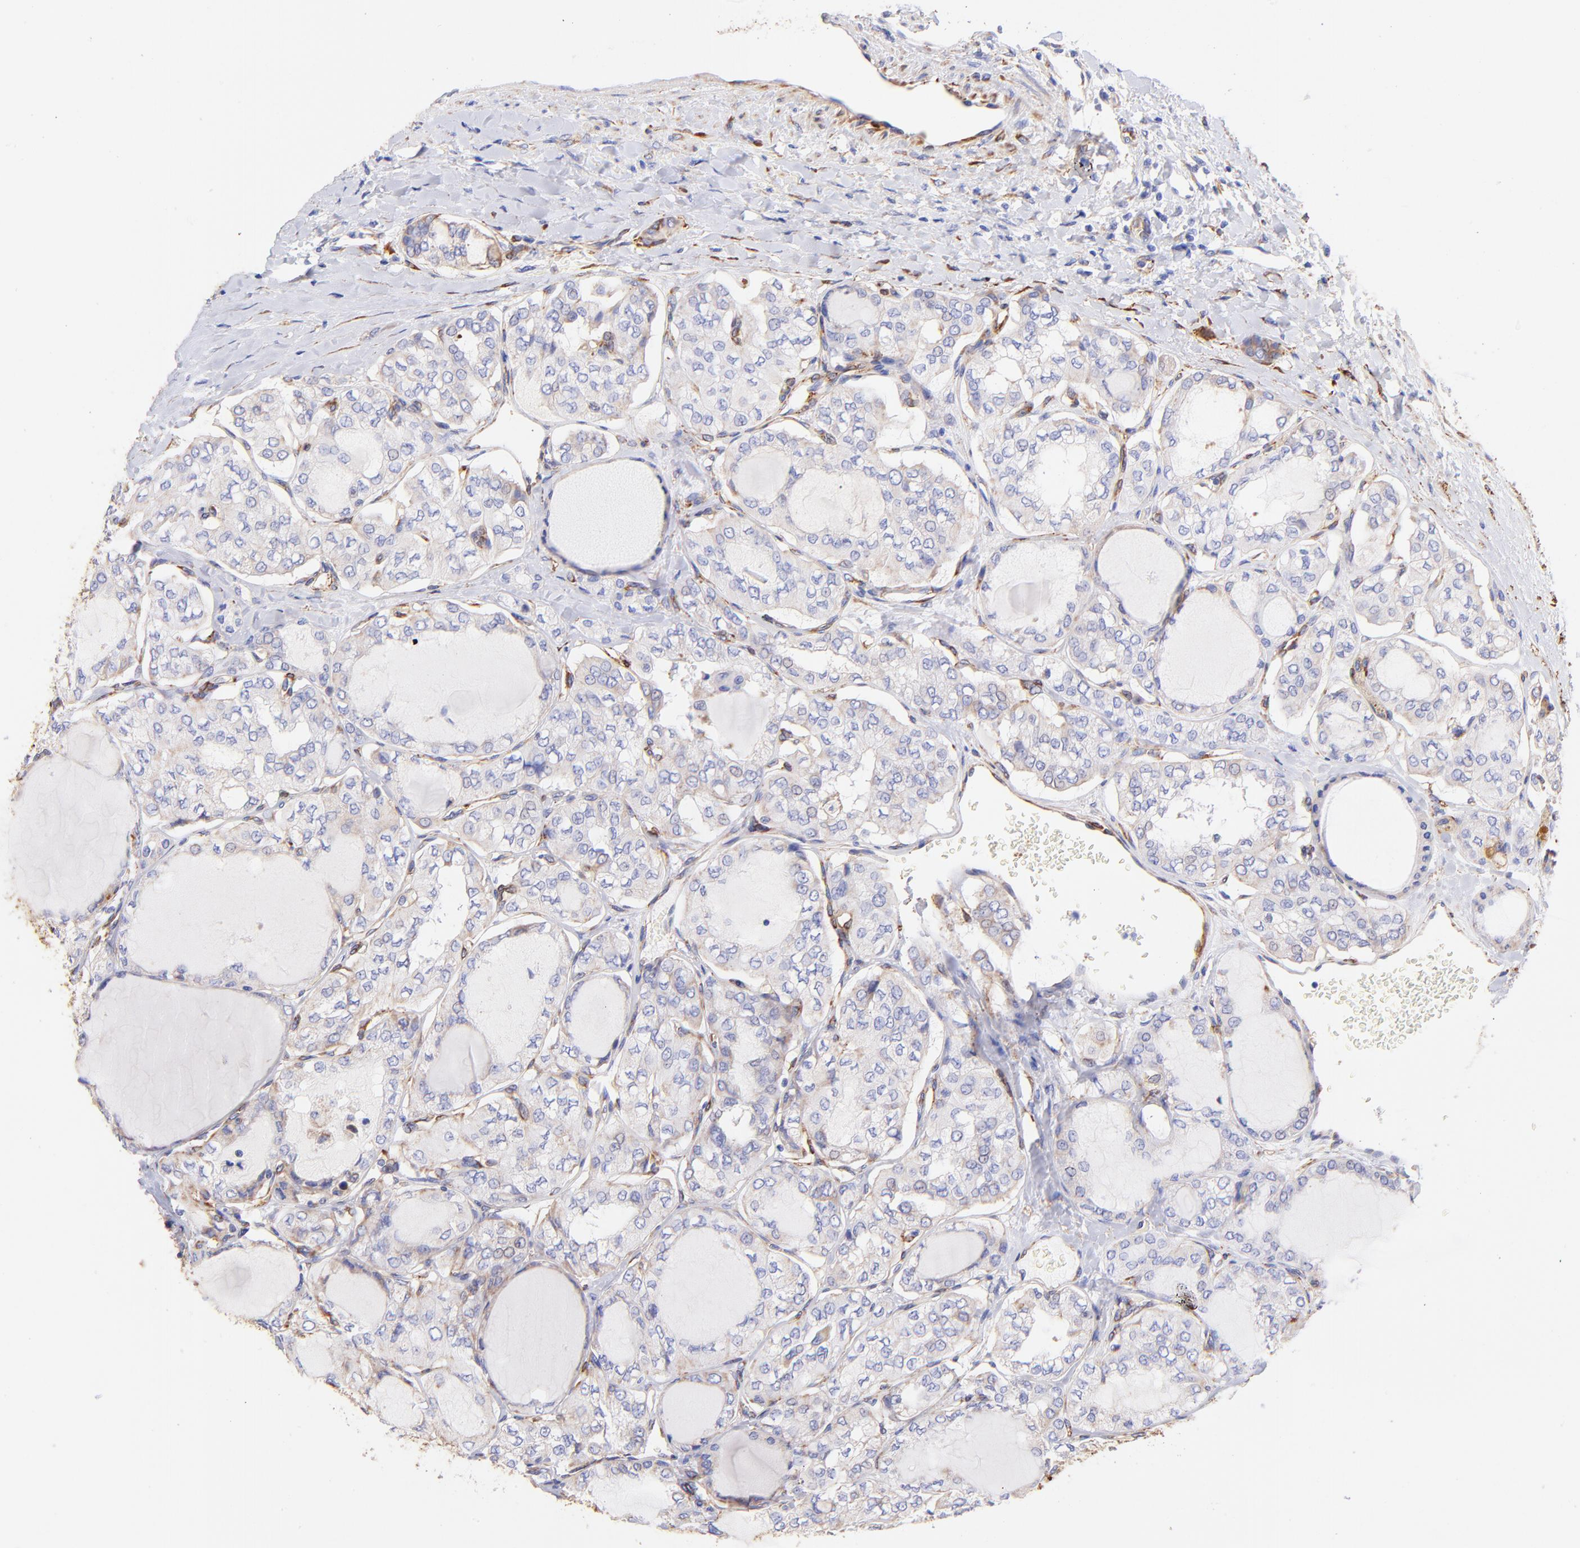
{"staining": {"intensity": "negative", "quantity": "none", "location": "none"}, "tissue": "thyroid cancer", "cell_type": "Tumor cells", "image_type": "cancer", "snomed": [{"axis": "morphology", "description": "Papillary adenocarcinoma, NOS"}, {"axis": "topography", "description": "Thyroid gland"}], "caption": "High magnification brightfield microscopy of thyroid cancer stained with DAB (brown) and counterstained with hematoxylin (blue): tumor cells show no significant positivity. The staining was performed using DAB (3,3'-diaminobenzidine) to visualize the protein expression in brown, while the nuclei were stained in blue with hematoxylin (Magnification: 20x).", "gene": "SPARC", "patient": {"sex": "male", "age": 20}}